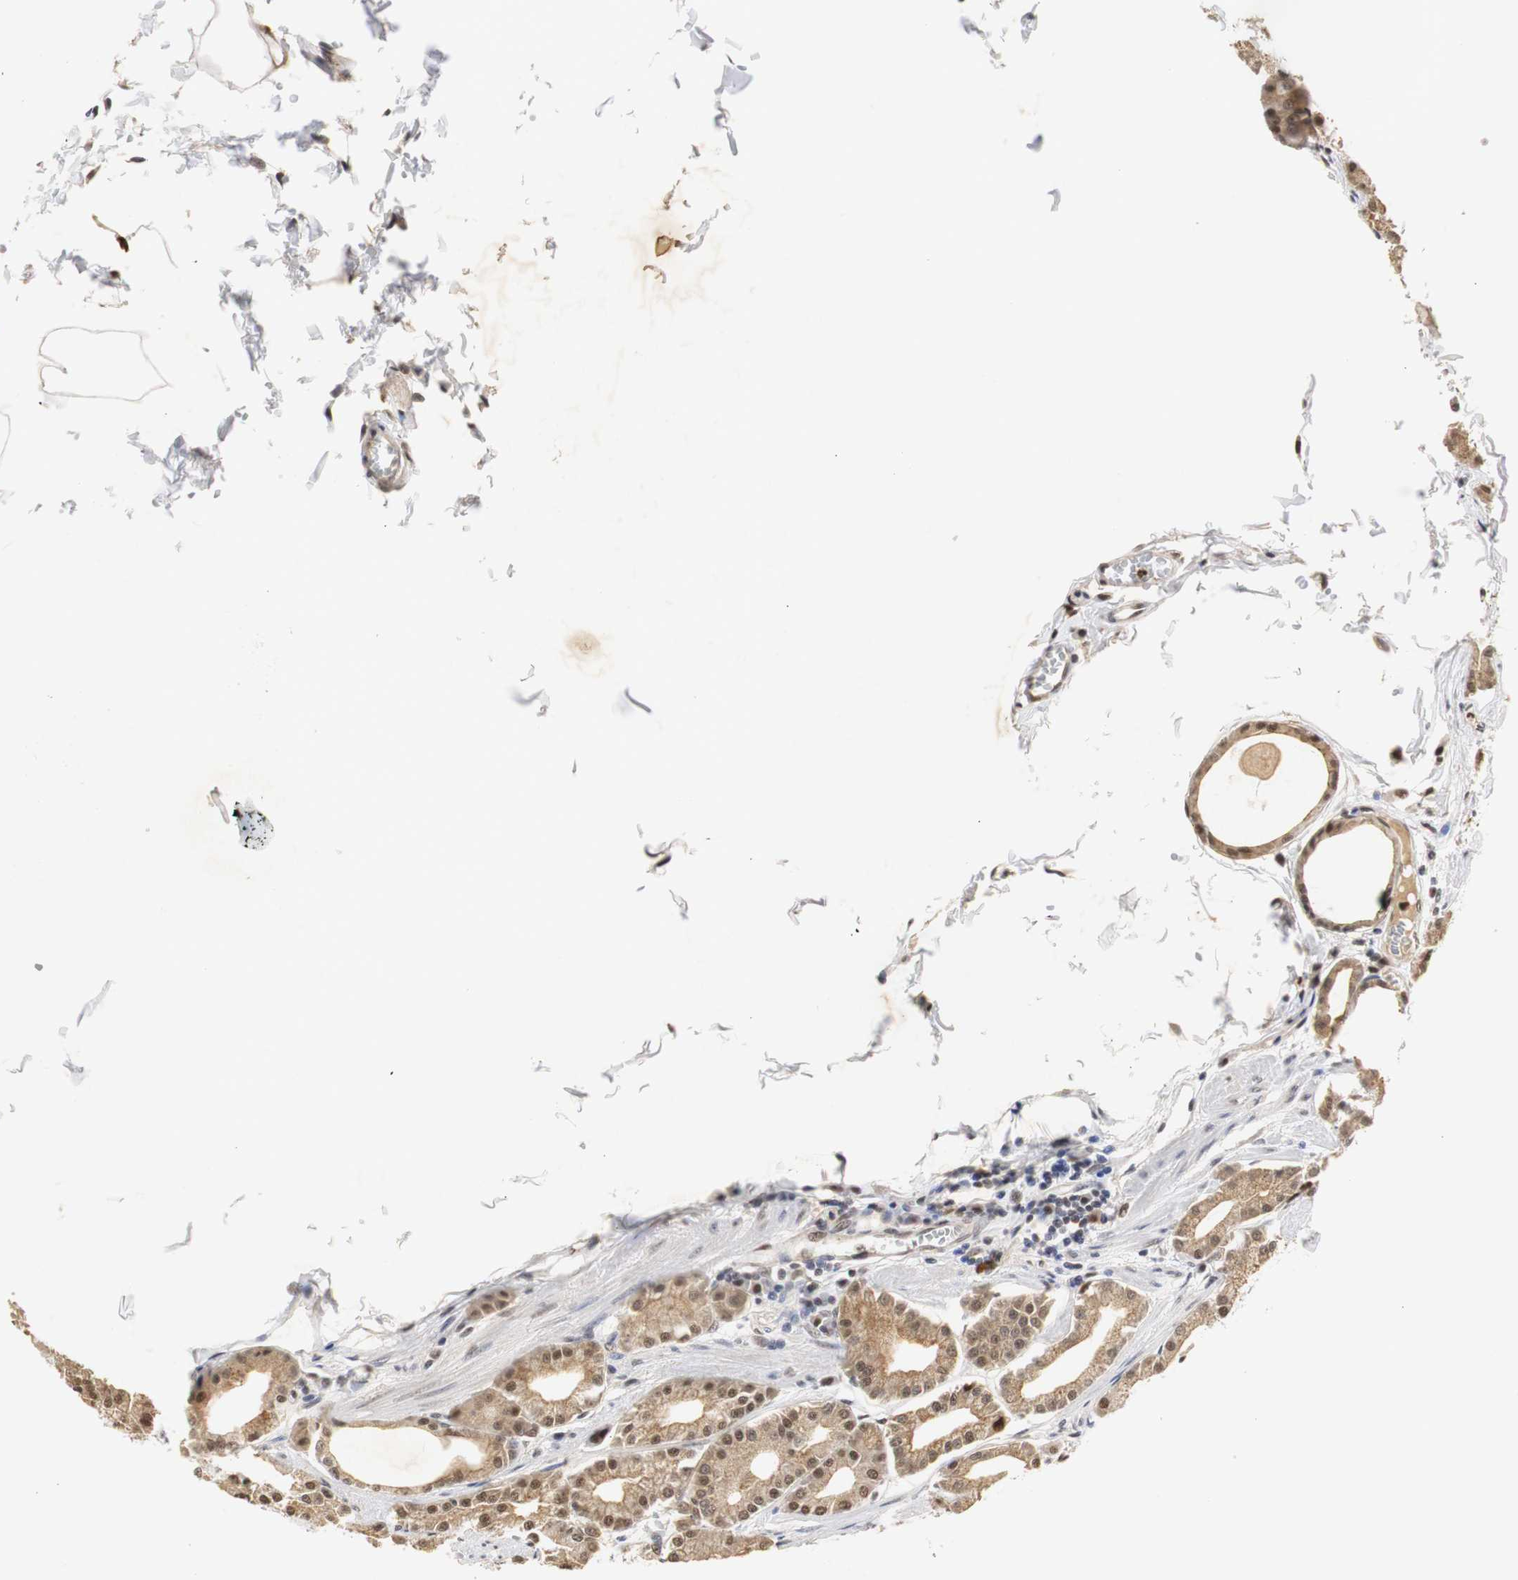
{"staining": {"intensity": "moderate", "quantity": "25%-75%", "location": "nuclear"}, "tissue": "stomach", "cell_type": "Glandular cells", "image_type": "normal", "snomed": [{"axis": "morphology", "description": "Normal tissue, NOS"}, {"axis": "topography", "description": "Stomach, lower"}], "caption": "High-magnification brightfield microscopy of benign stomach stained with DAB (3,3'-diaminobenzidine) (brown) and counterstained with hematoxylin (blue). glandular cells exhibit moderate nuclear staining is present in approximately25%-75% of cells.", "gene": "ZFC3H1", "patient": {"sex": "male", "age": 71}}